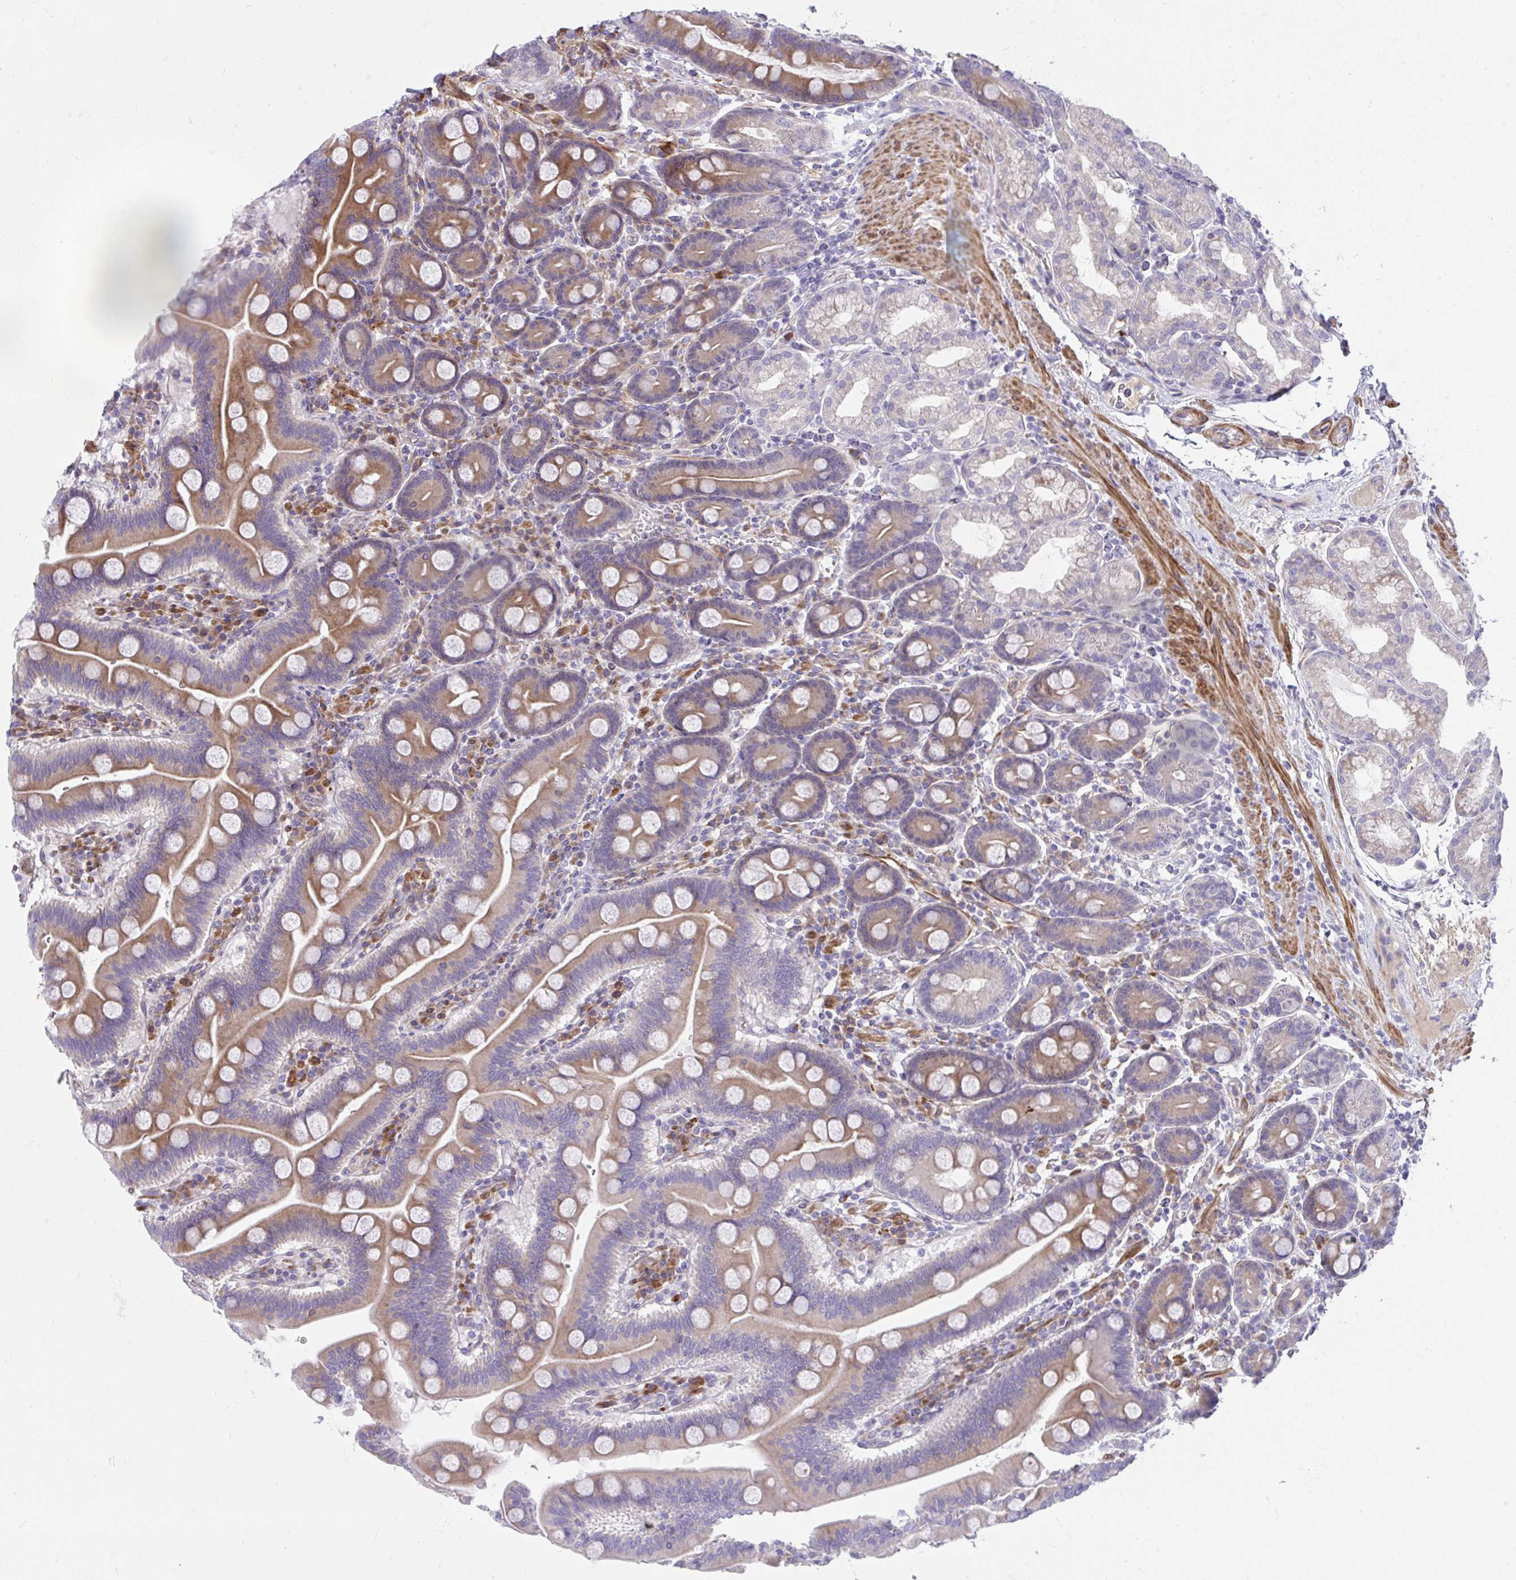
{"staining": {"intensity": "moderate", "quantity": "25%-75%", "location": "cytoplasmic/membranous"}, "tissue": "duodenum", "cell_type": "Glandular cells", "image_type": "normal", "snomed": [{"axis": "morphology", "description": "Normal tissue, NOS"}, {"axis": "topography", "description": "Duodenum"}], "caption": "IHC of benign duodenum displays medium levels of moderate cytoplasmic/membranous positivity in approximately 25%-75% of glandular cells.", "gene": "PIGZ", "patient": {"sex": "male", "age": 59}}